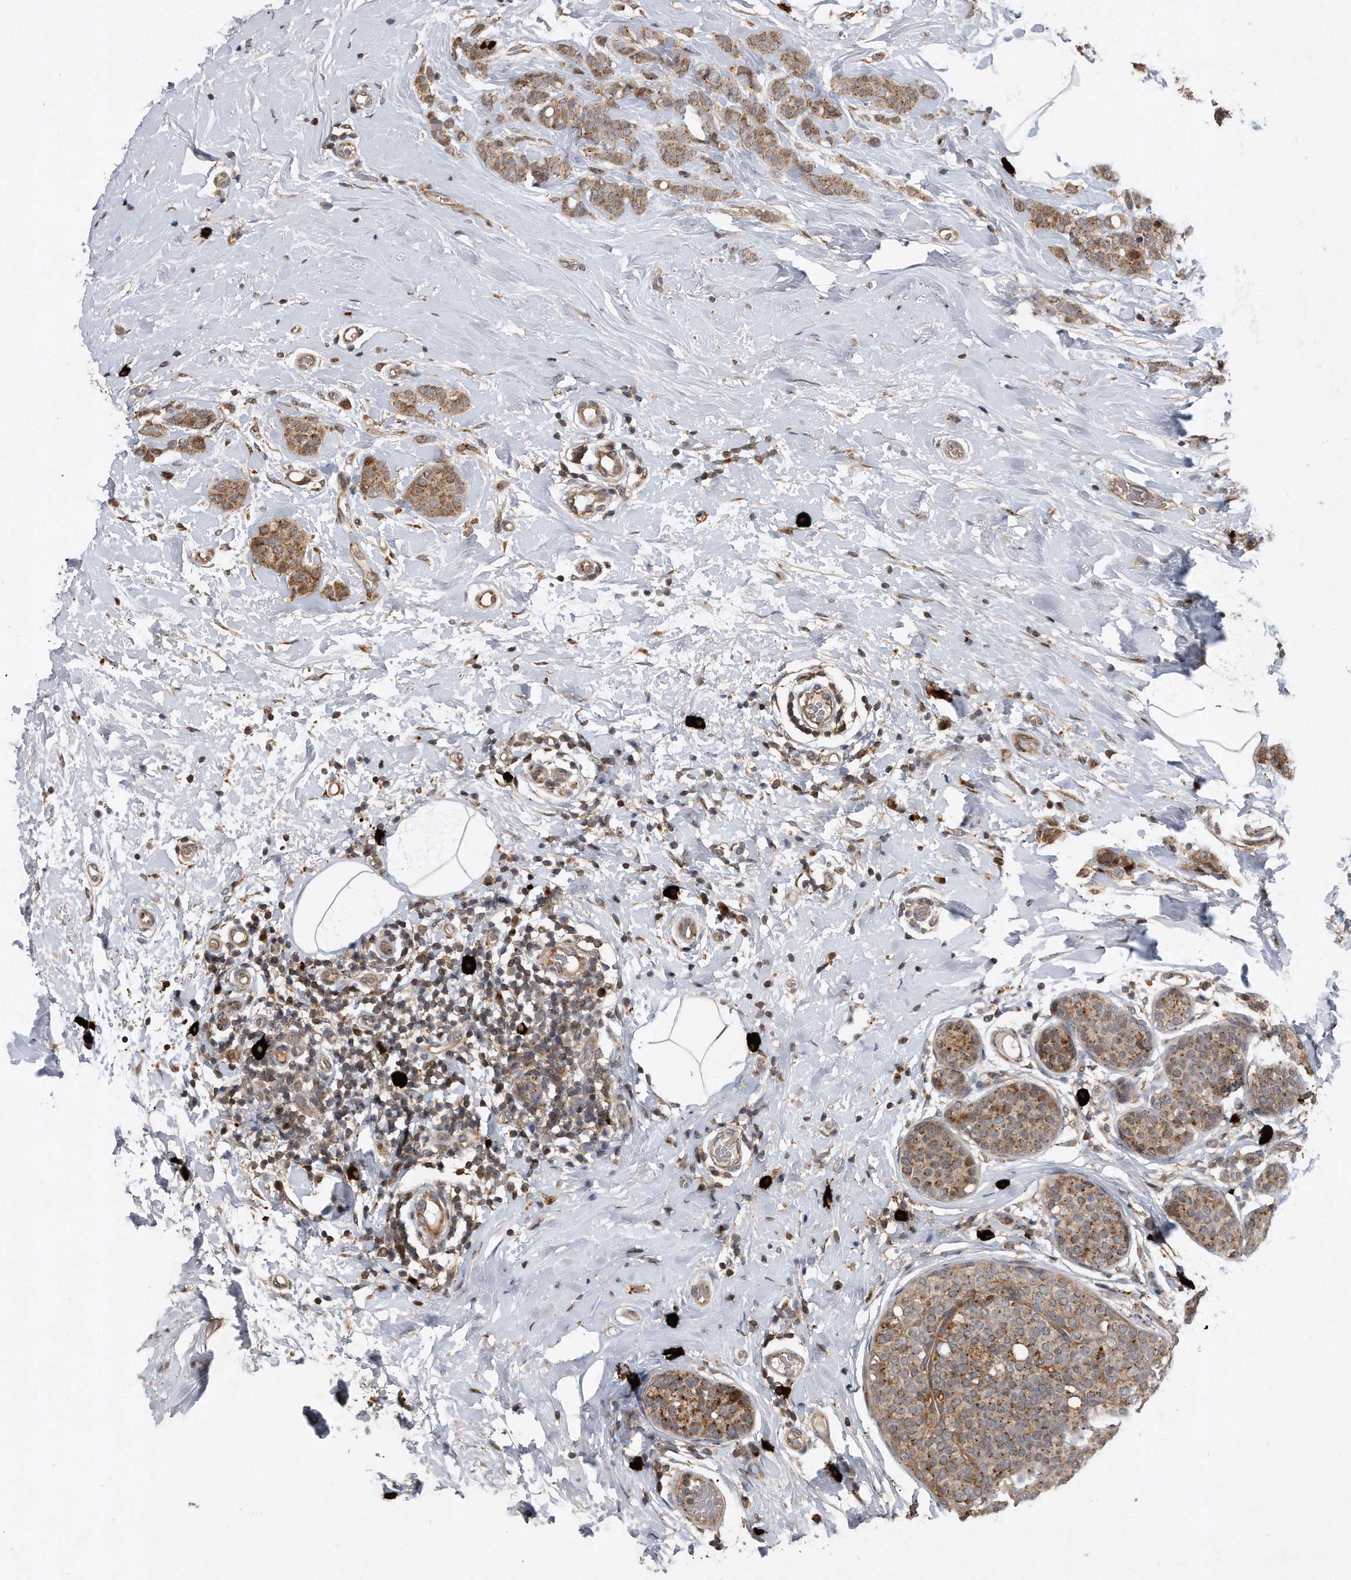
{"staining": {"intensity": "moderate", "quantity": ">75%", "location": "cytoplasmic/membranous"}, "tissue": "breast cancer", "cell_type": "Tumor cells", "image_type": "cancer", "snomed": [{"axis": "morphology", "description": "Lobular carcinoma, in situ"}, {"axis": "morphology", "description": "Lobular carcinoma"}, {"axis": "topography", "description": "Breast"}], "caption": "A histopathology image of breast cancer stained for a protein exhibits moderate cytoplasmic/membranous brown staining in tumor cells.", "gene": "PGBD2", "patient": {"sex": "female", "age": 41}}